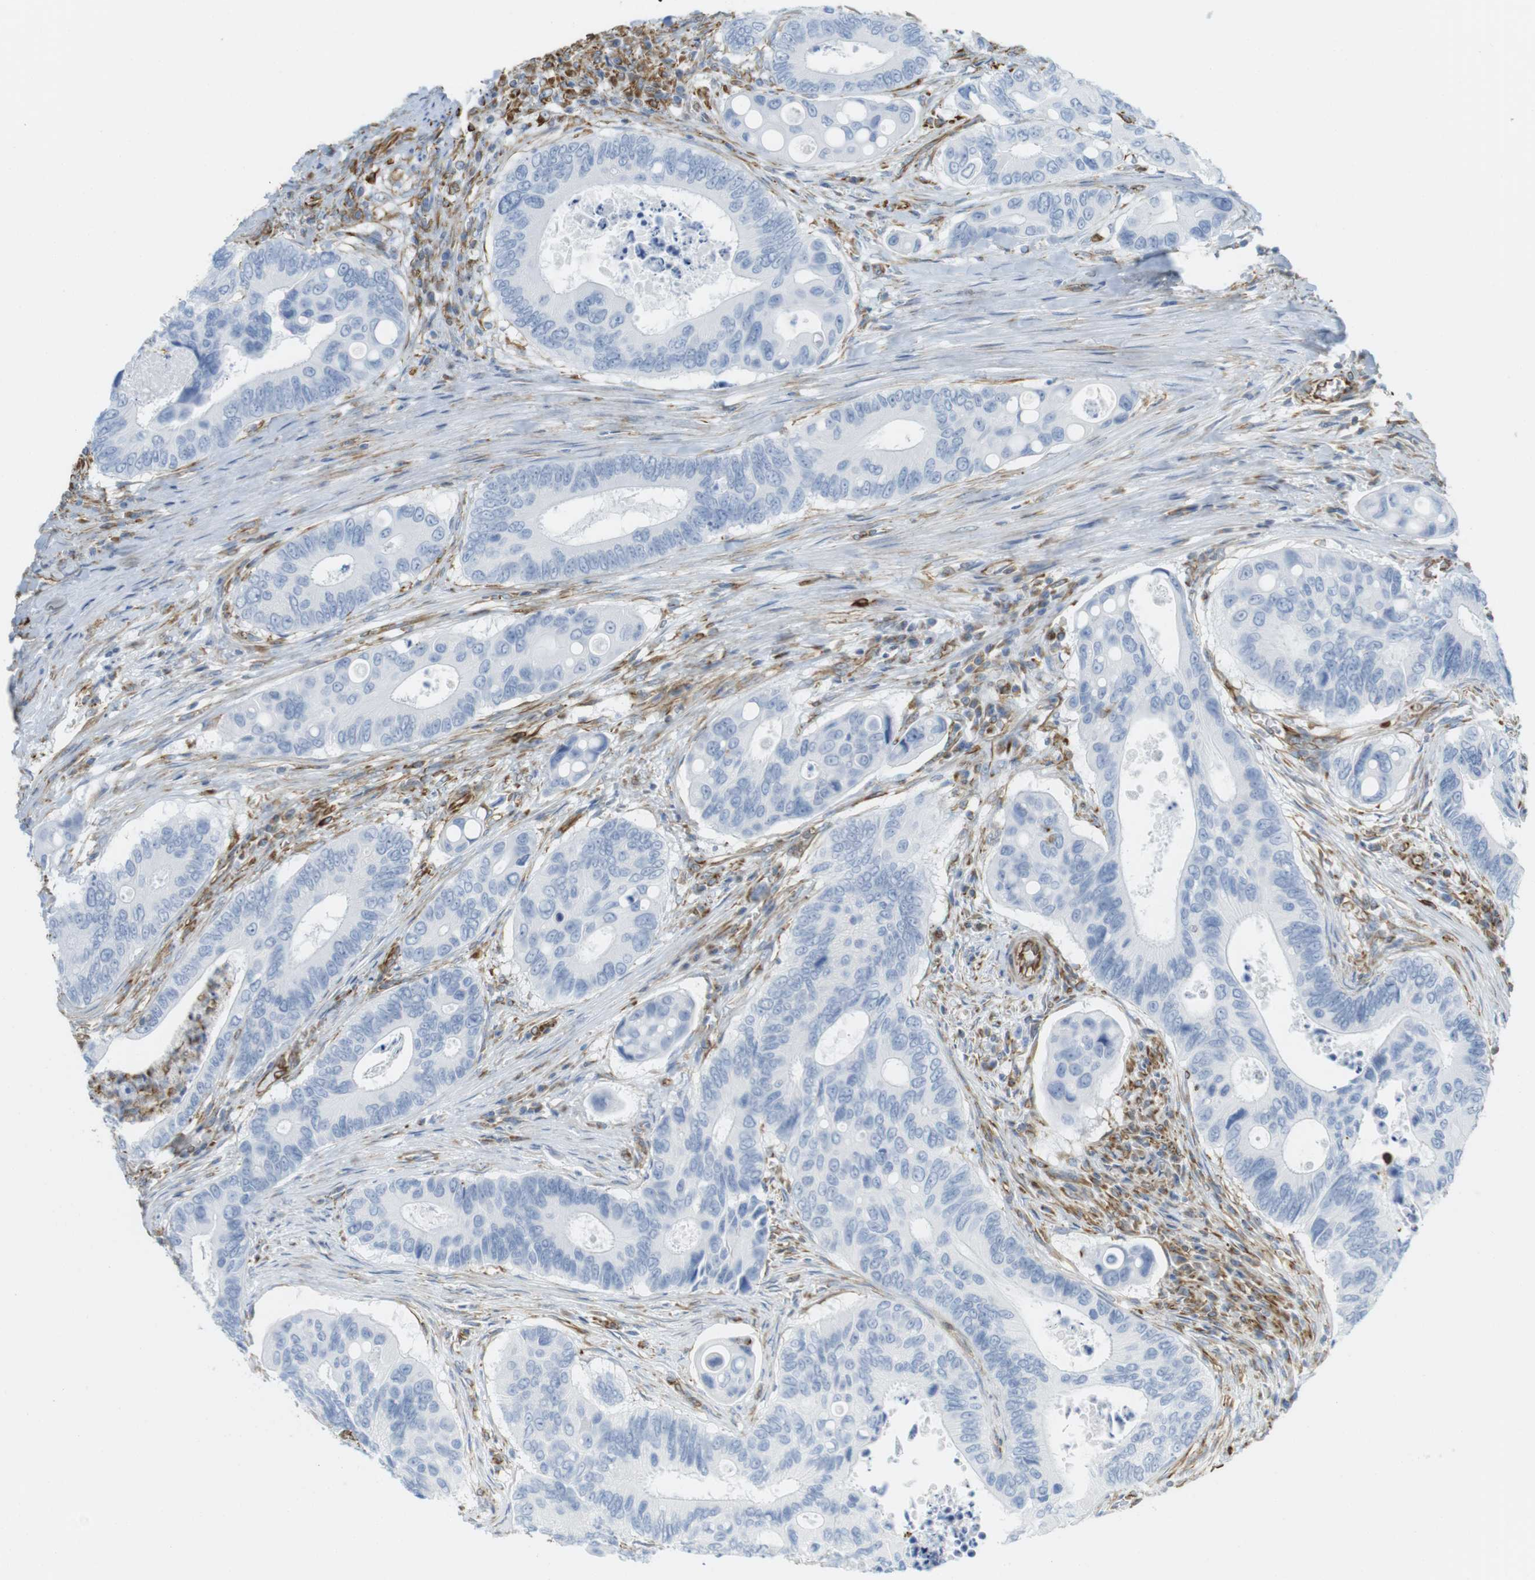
{"staining": {"intensity": "negative", "quantity": "none", "location": "none"}, "tissue": "colorectal cancer", "cell_type": "Tumor cells", "image_type": "cancer", "snomed": [{"axis": "morphology", "description": "Inflammation, NOS"}, {"axis": "morphology", "description": "Adenocarcinoma, NOS"}, {"axis": "topography", "description": "Colon"}], "caption": "Protein analysis of adenocarcinoma (colorectal) exhibits no significant positivity in tumor cells.", "gene": "MS4A10", "patient": {"sex": "male", "age": 72}}